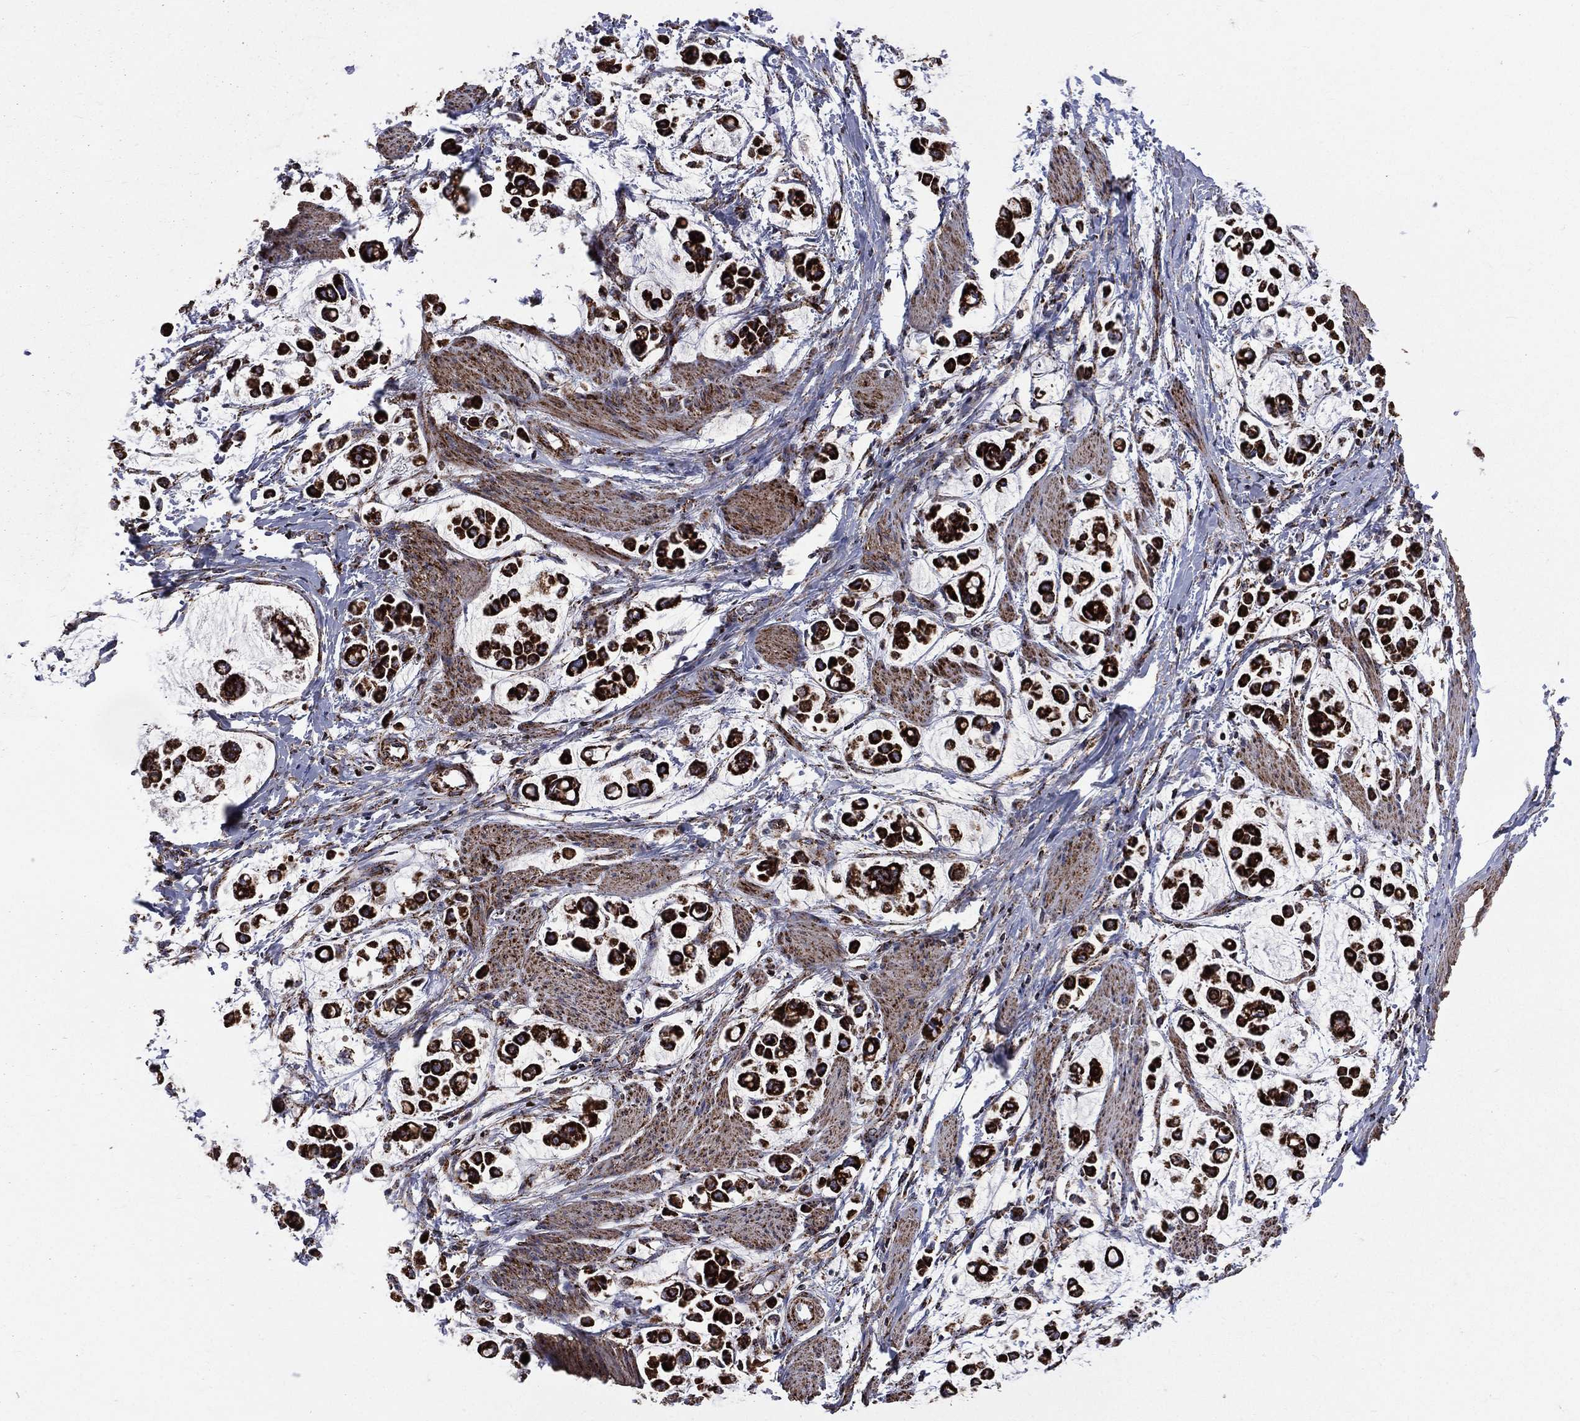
{"staining": {"intensity": "strong", "quantity": ">75%", "location": "cytoplasmic/membranous"}, "tissue": "stomach cancer", "cell_type": "Tumor cells", "image_type": "cancer", "snomed": [{"axis": "morphology", "description": "Adenocarcinoma, NOS"}, {"axis": "topography", "description": "Stomach"}], "caption": "Stomach cancer (adenocarcinoma) was stained to show a protein in brown. There is high levels of strong cytoplasmic/membranous positivity in about >75% of tumor cells.", "gene": "GOT2", "patient": {"sex": "male", "age": 82}}